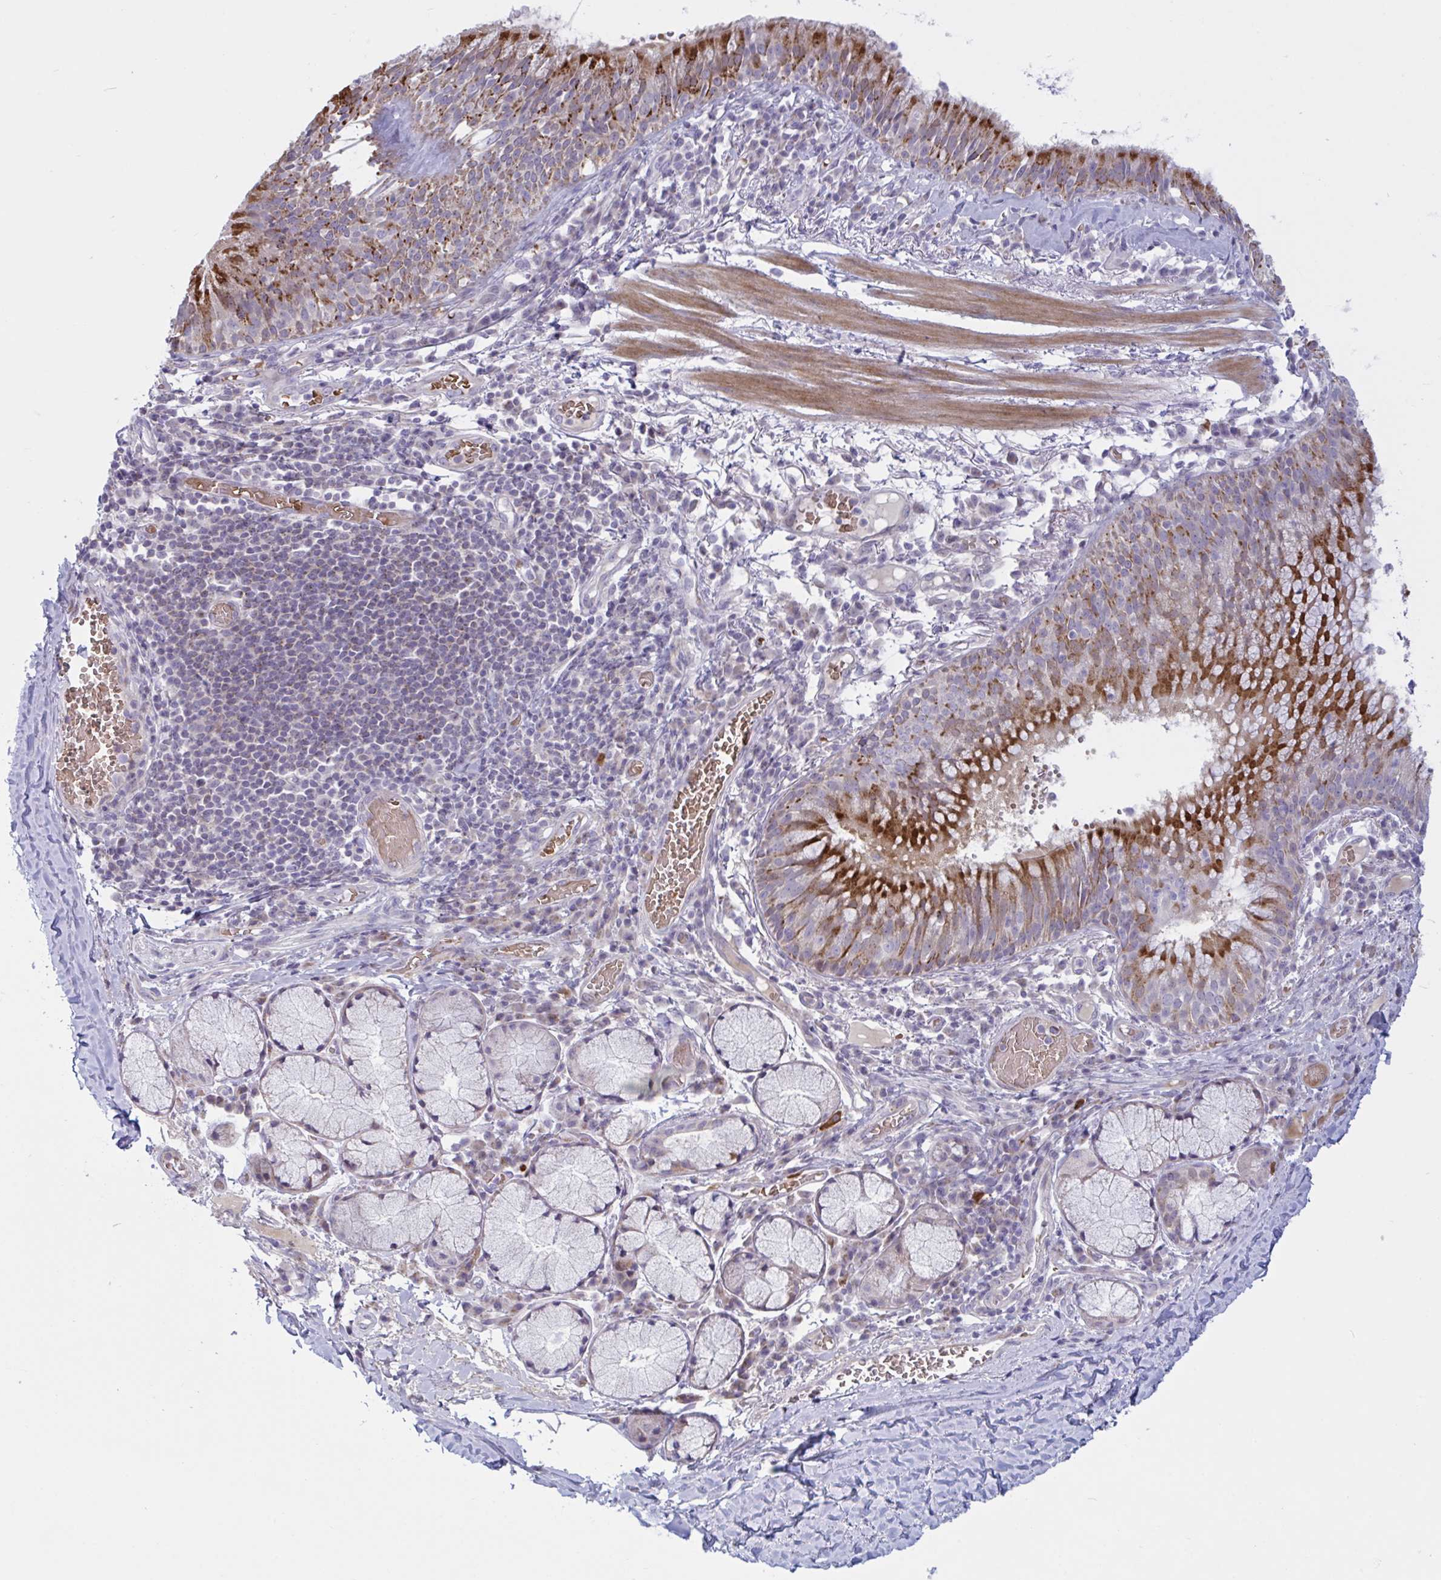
{"staining": {"intensity": "negative", "quantity": "none", "location": "none"}, "tissue": "adipose tissue", "cell_type": "Adipocytes", "image_type": "normal", "snomed": [{"axis": "morphology", "description": "Normal tissue, NOS"}, {"axis": "topography", "description": "Cartilage tissue"}, {"axis": "topography", "description": "Bronchus"}], "caption": "High magnification brightfield microscopy of normal adipose tissue stained with DAB (brown) and counterstained with hematoxylin (blue): adipocytes show no significant expression. Nuclei are stained in blue.", "gene": "VWC2", "patient": {"sex": "male", "age": 56}}